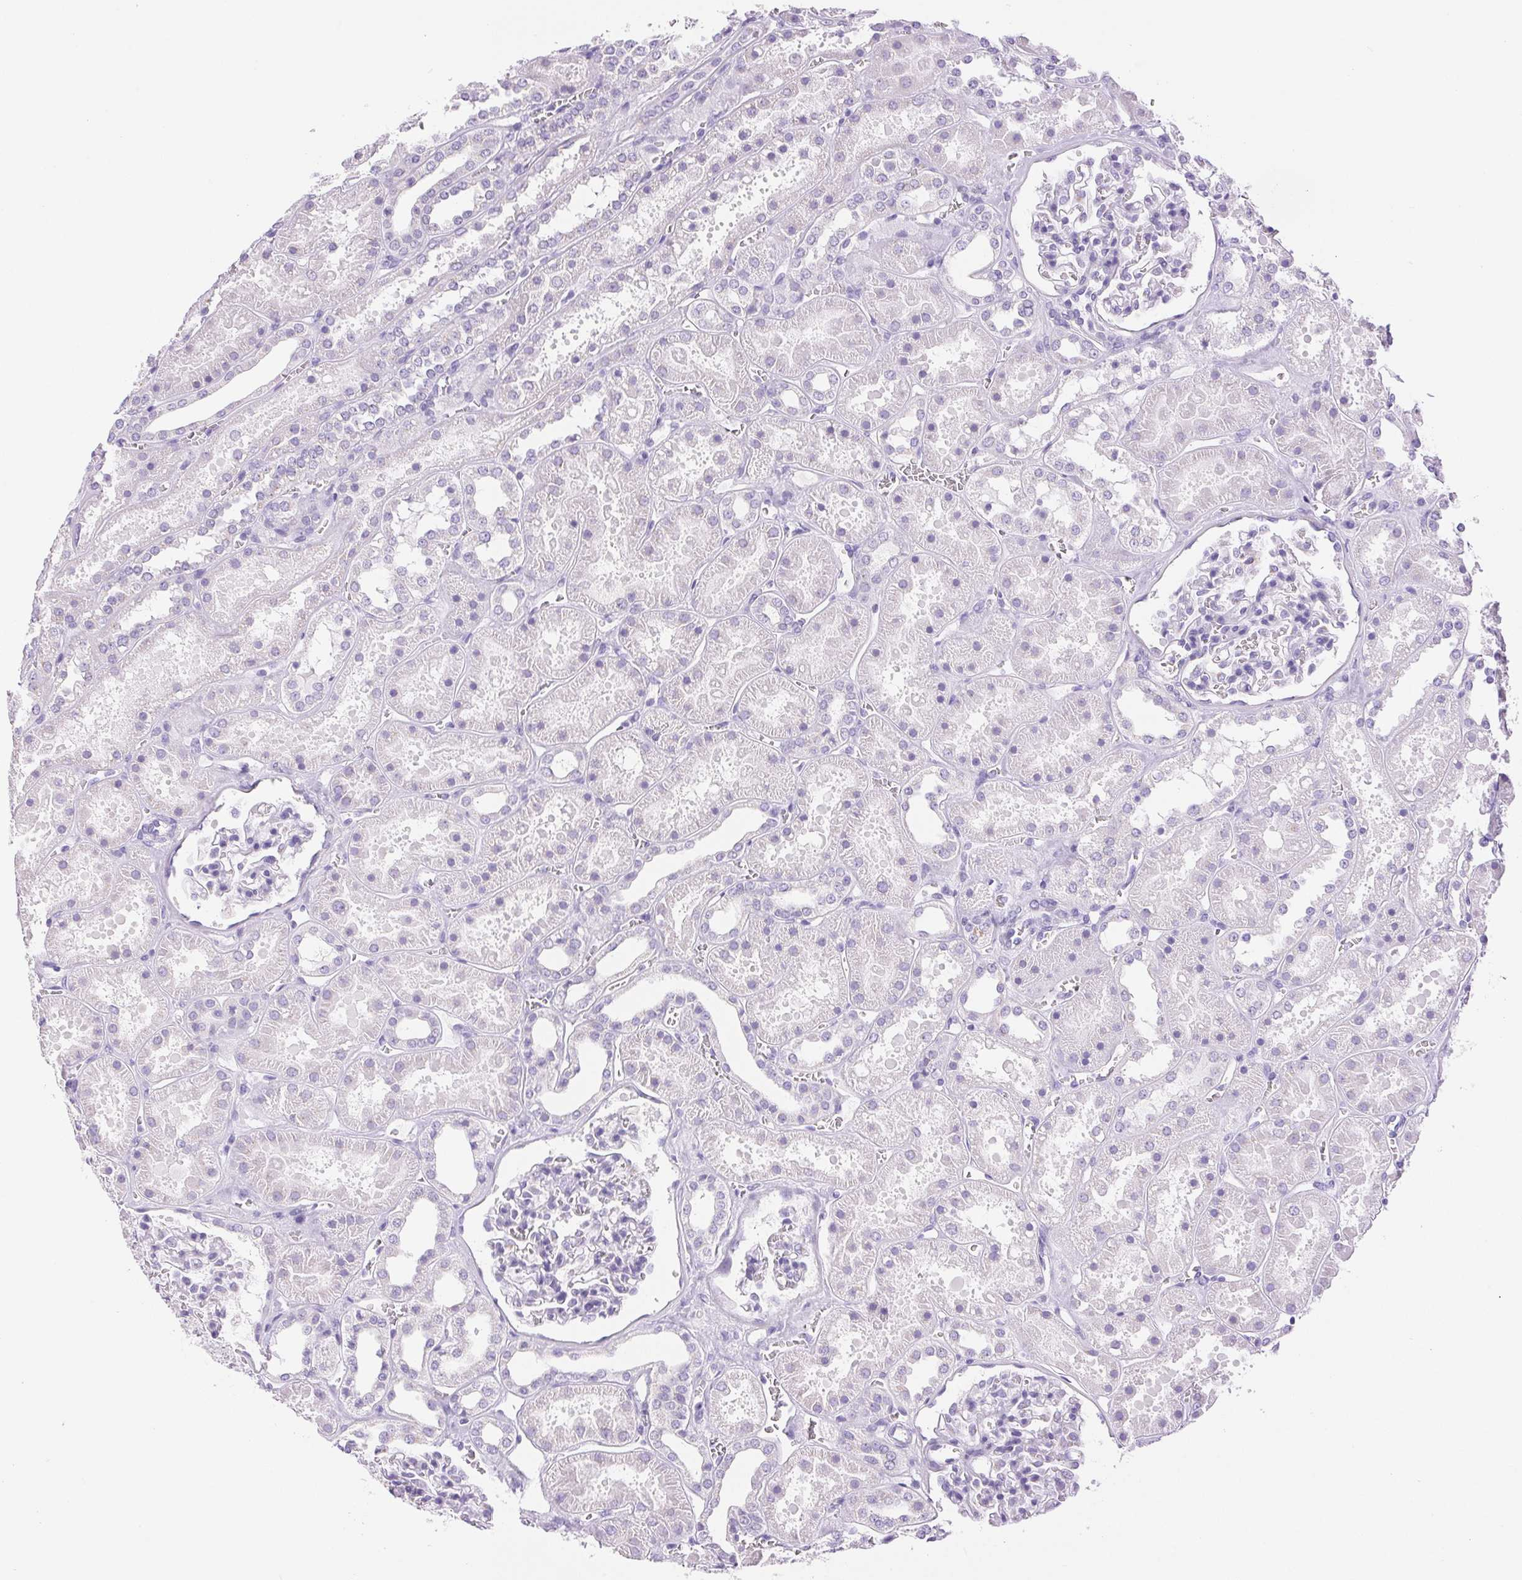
{"staining": {"intensity": "negative", "quantity": "none", "location": "none"}, "tissue": "kidney", "cell_type": "Cells in glomeruli", "image_type": "normal", "snomed": [{"axis": "morphology", "description": "Normal tissue, NOS"}, {"axis": "topography", "description": "Kidney"}], "caption": "Immunohistochemical staining of unremarkable kidney demonstrates no significant staining in cells in glomeruli. (DAB immunohistochemistry (IHC), high magnification).", "gene": "SERPINB3", "patient": {"sex": "female", "age": 41}}